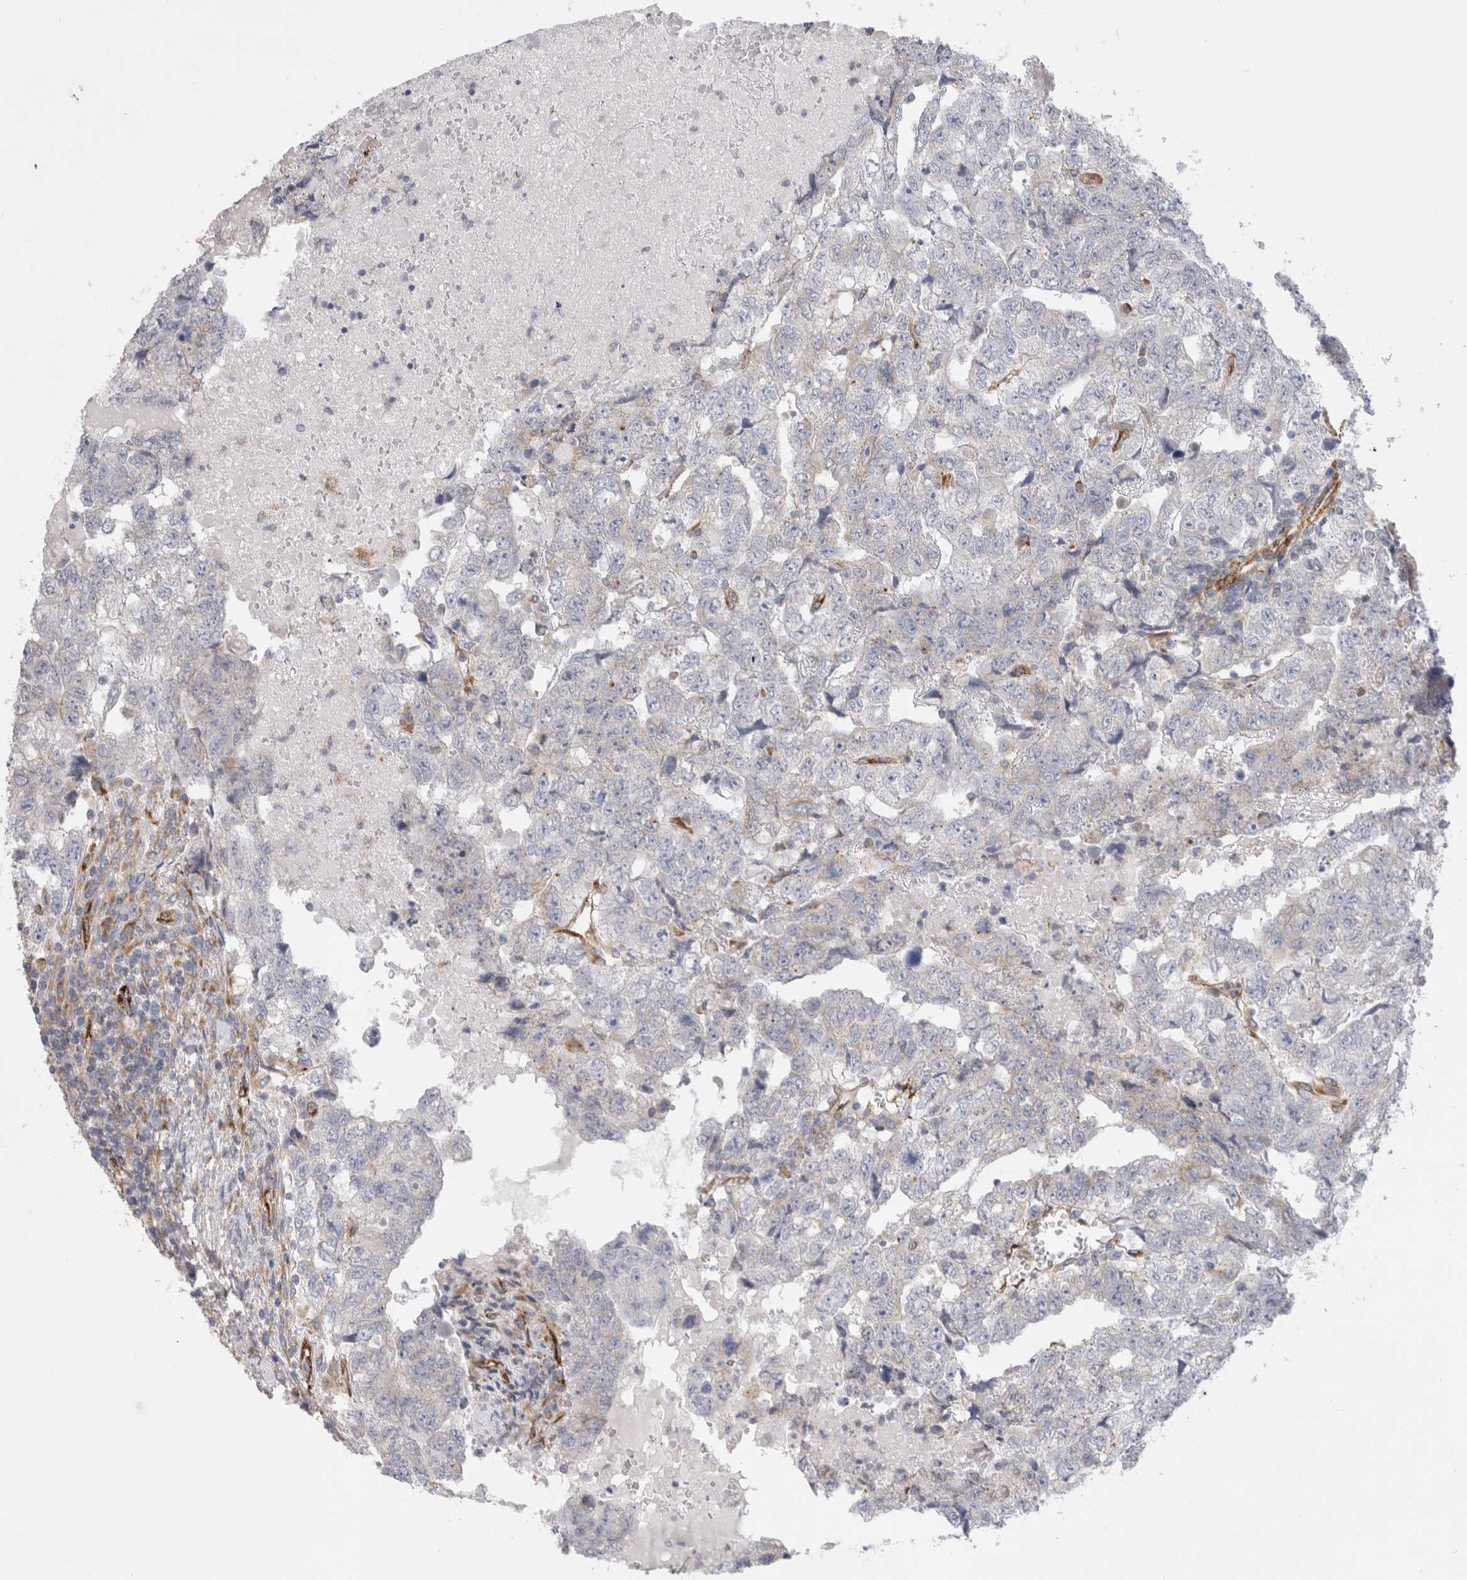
{"staining": {"intensity": "weak", "quantity": "<25%", "location": "cytoplasmic/membranous"}, "tissue": "testis cancer", "cell_type": "Tumor cells", "image_type": "cancer", "snomed": [{"axis": "morphology", "description": "Carcinoma, Embryonal, NOS"}, {"axis": "topography", "description": "Testis"}], "caption": "This is an immunohistochemistry photomicrograph of human embryonal carcinoma (testis). There is no positivity in tumor cells.", "gene": "CNPY4", "patient": {"sex": "male", "age": 36}}